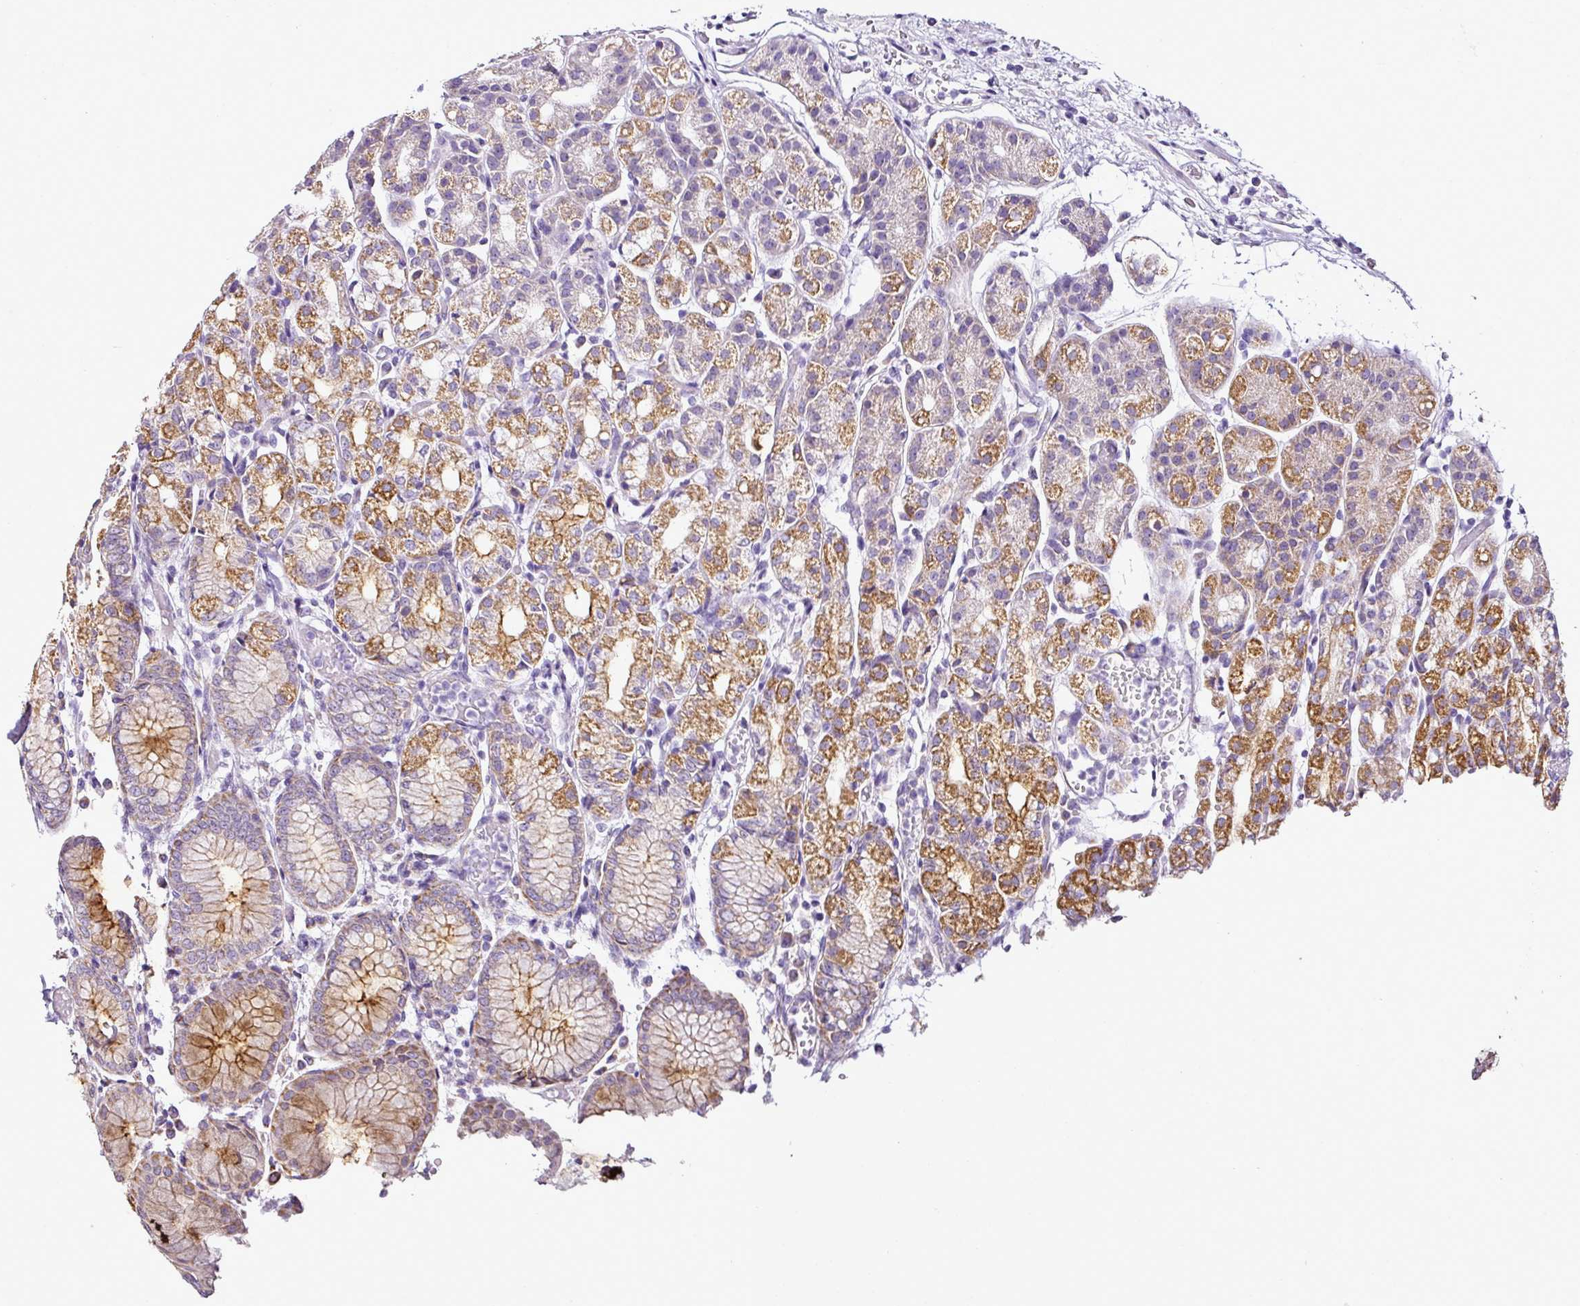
{"staining": {"intensity": "moderate", "quantity": "25%-75%", "location": "cytoplasmic/membranous"}, "tissue": "stomach", "cell_type": "Glandular cells", "image_type": "normal", "snomed": [{"axis": "morphology", "description": "Normal tissue, NOS"}, {"axis": "topography", "description": "Stomach"}], "caption": "Immunohistochemistry (IHC) image of benign human stomach stained for a protein (brown), which reveals medium levels of moderate cytoplasmic/membranous staining in approximately 25%-75% of glandular cells.", "gene": "DPAGT1", "patient": {"sex": "female", "age": 57}}